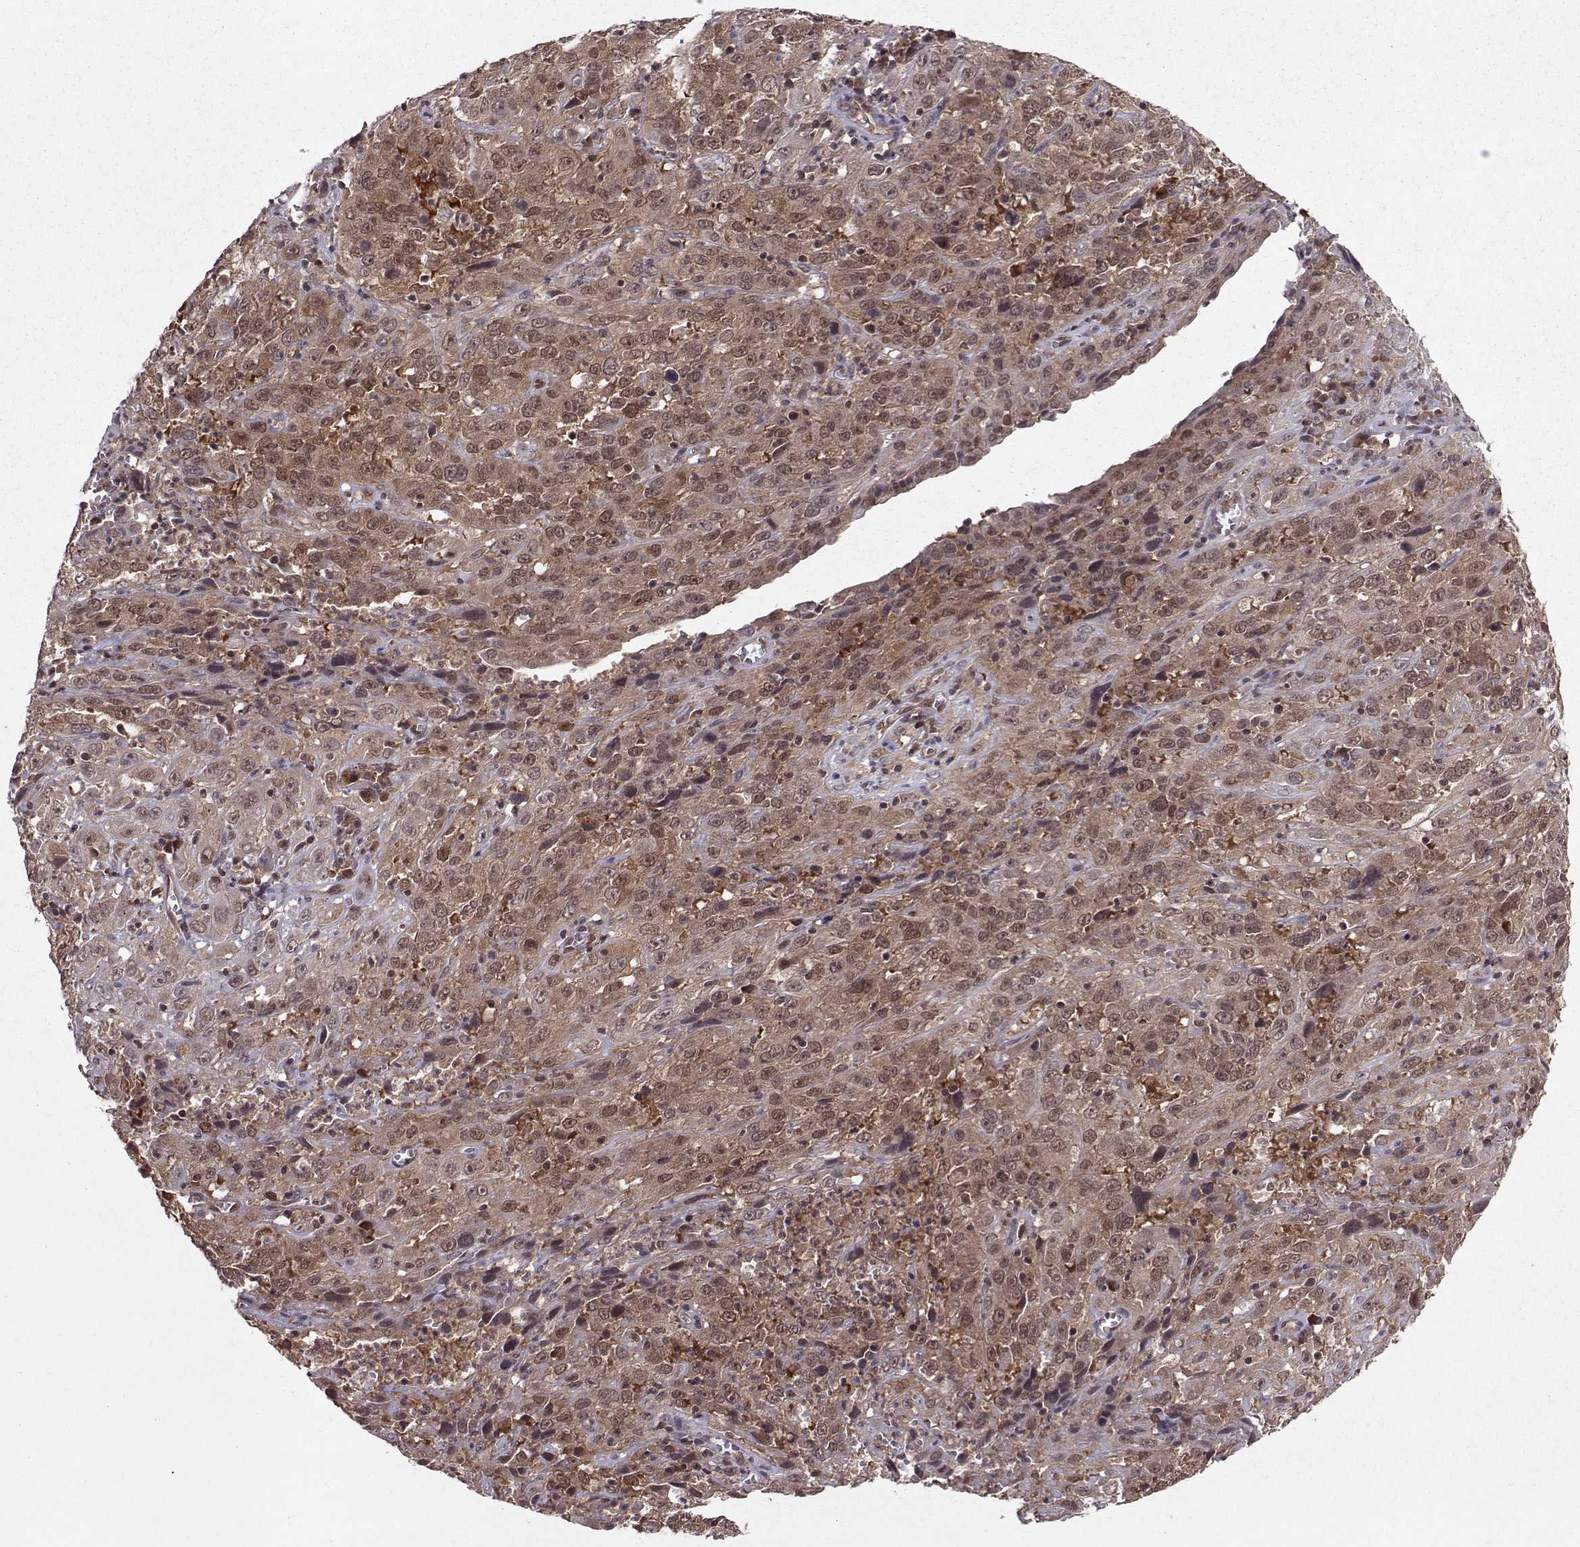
{"staining": {"intensity": "moderate", "quantity": "25%-75%", "location": "cytoplasmic/membranous,nuclear"}, "tissue": "cervical cancer", "cell_type": "Tumor cells", "image_type": "cancer", "snomed": [{"axis": "morphology", "description": "Squamous cell carcinoma, NOS"}, {"axis": "topography", "description": "Cervix"}], "caption": "Immunohistochemistry (IHC) micrograph of neoplastic tissue: human squamous cell carcinoma (cervical) stained using immunohistochemistry (IHC) reveals medium levels of moderate protein expression localized specifically in the cytoplasmic/membranous and nuclear of tumor cells, appearing as a cytoplasmic/membranous and nuclear brown color.", "gene": "PPP2R2A", "patient": {"sex": "female", "age": 32}}